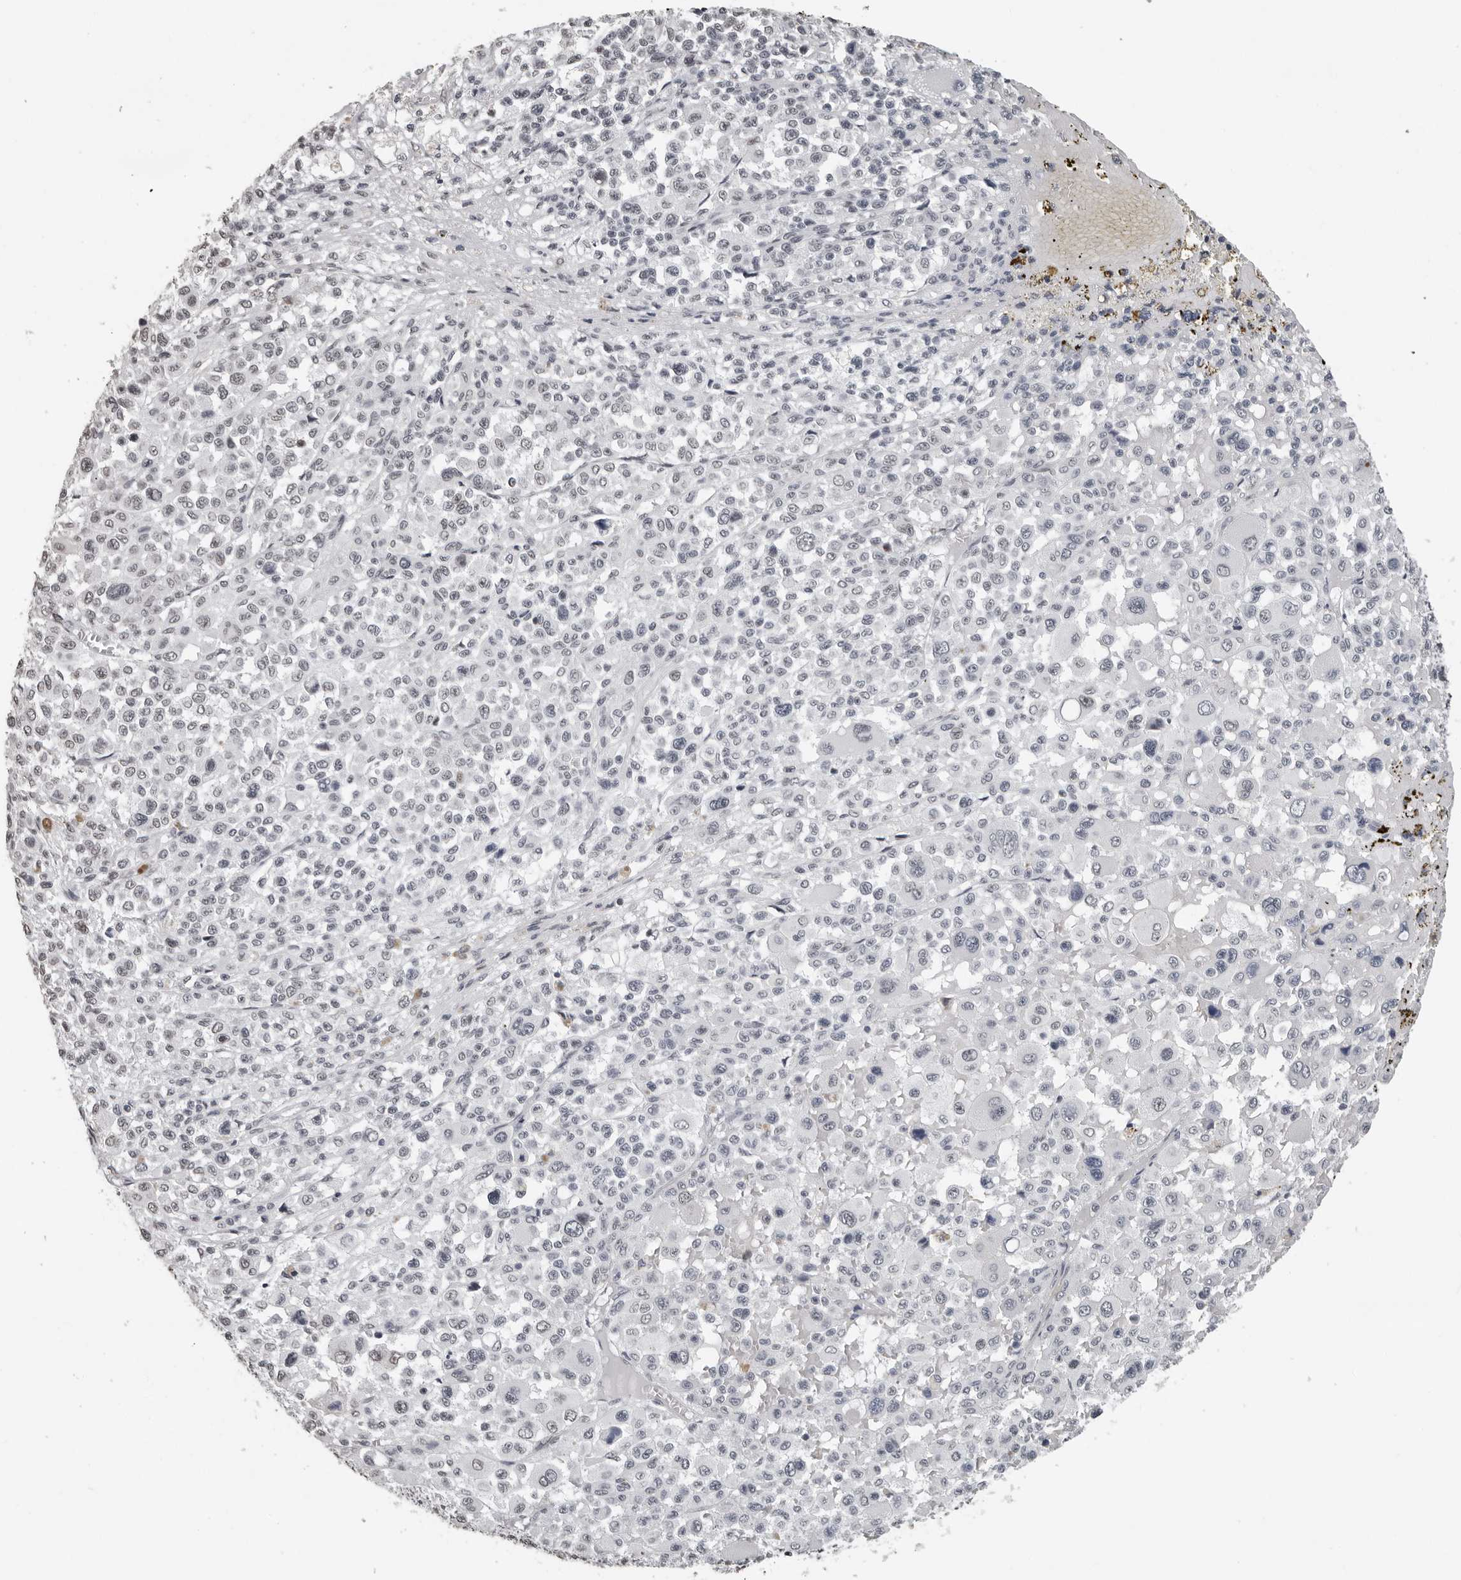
{"staining": {"intensity": "negative", "quantity": "none", "location": "none"}, "tissue": "melanoma", "cell_type": "Tumor cells", "image_type": "cancer", "snomed": [{"axis": "morphology", "description": "Malignant melanoma, Metastatic site"}, {"axis": "topography", "description": "Skin"}], "caption": "Melanoma stained for a protein using immunohistochemistry reveals no staining tumor cells.", "gene": "ORC1", "patient": {"sex": "female", "age": 74}}